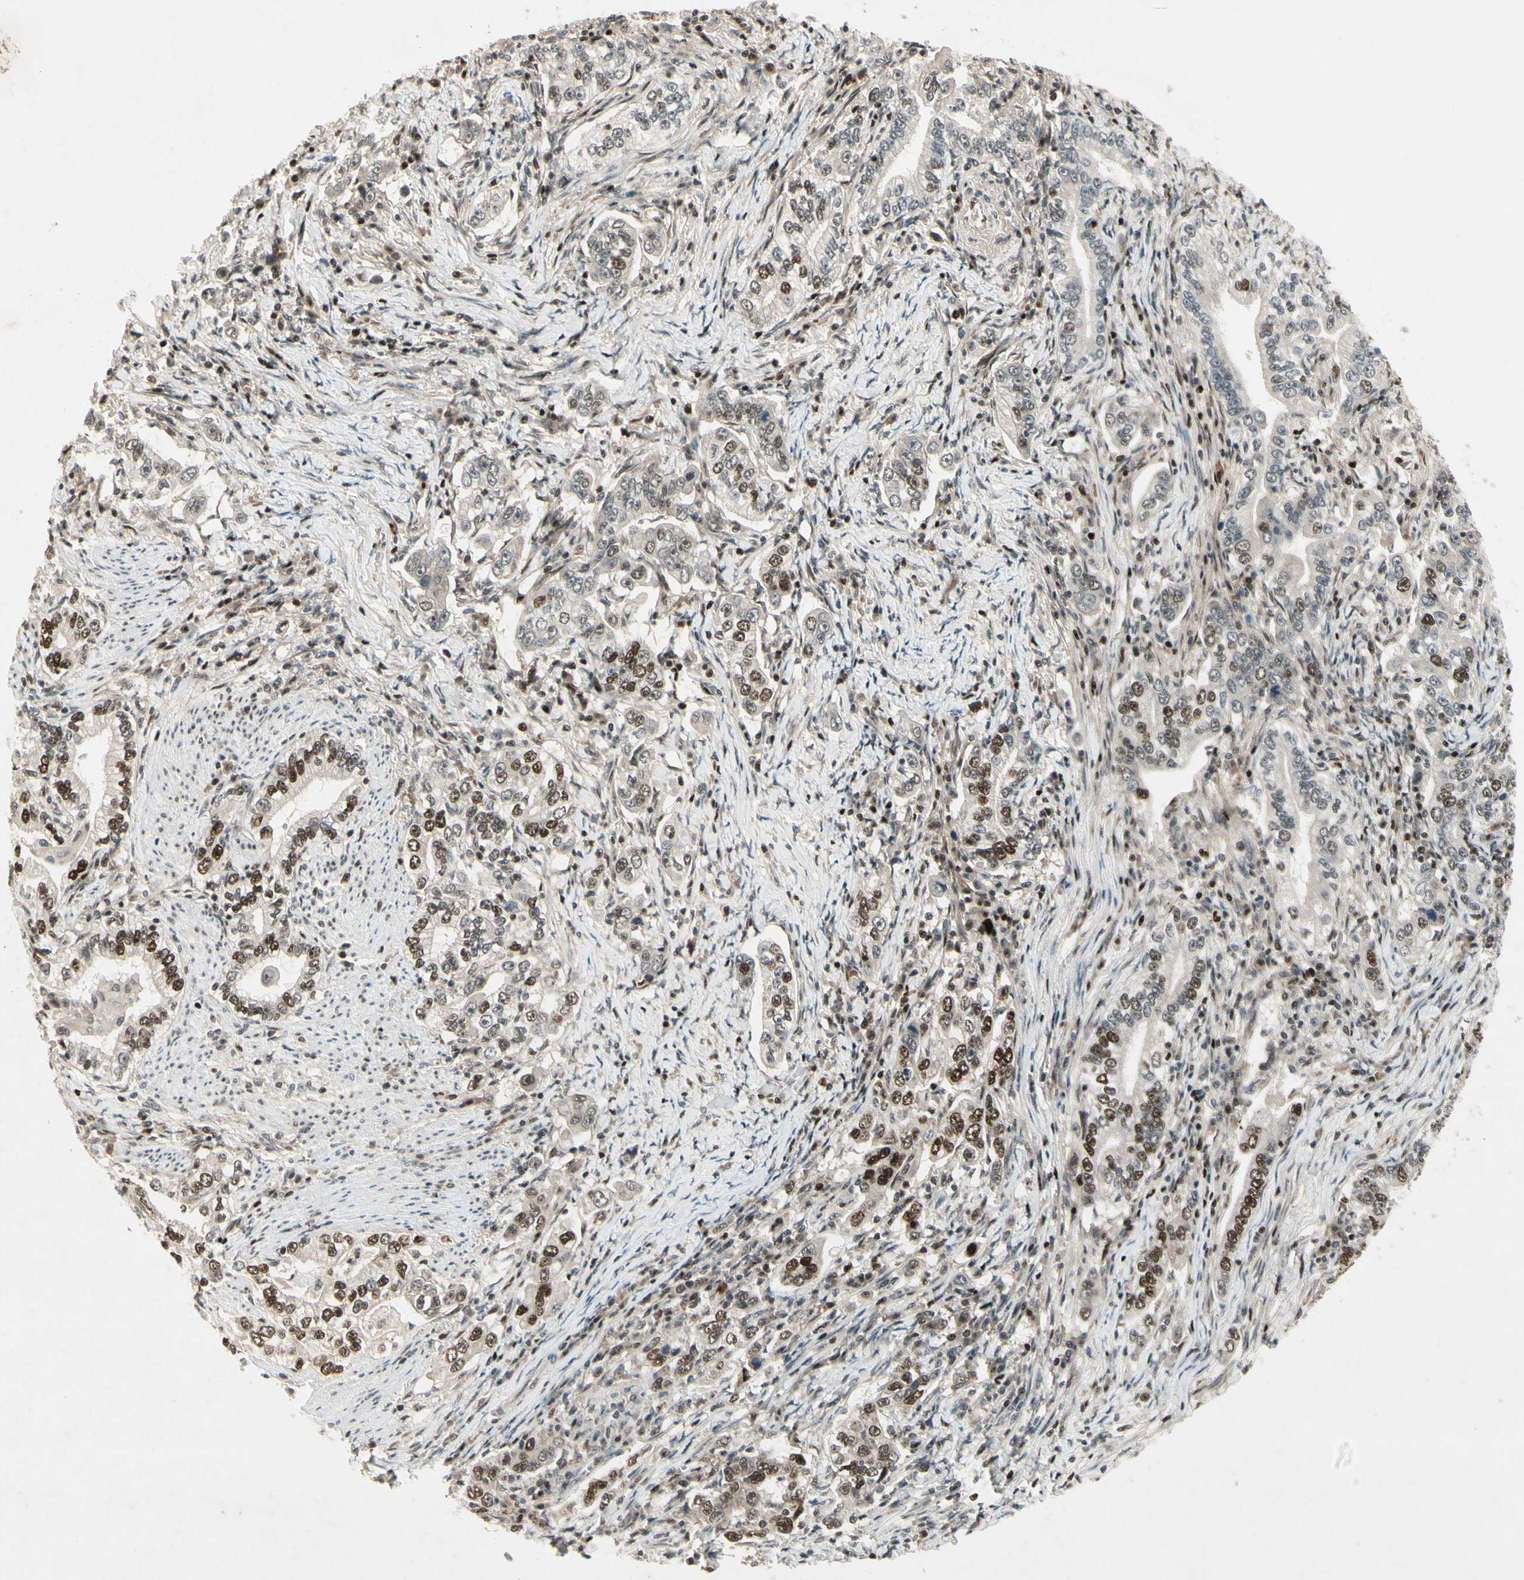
{"staining": {"intensity": "moderate", "quantity": "25%-75%", "location": "nuclear"}, "tissue": "stomach cancer", "cell_type": "Tumor cells", "image_type": "cancer", "snomed": [{"axis": "morphology", "description": "Adenocarcinoma, NOS"}, {"axis": "topography", "description": "Stomach, lower"}], "caption": "Adenocarcinoma (stomach) stained with a brown dye shows moderate nuclear positive staining in about 25%-75% of tumor cells.", "gene": "CDK11A", "patient": {"sex": "female", "age": 72}}